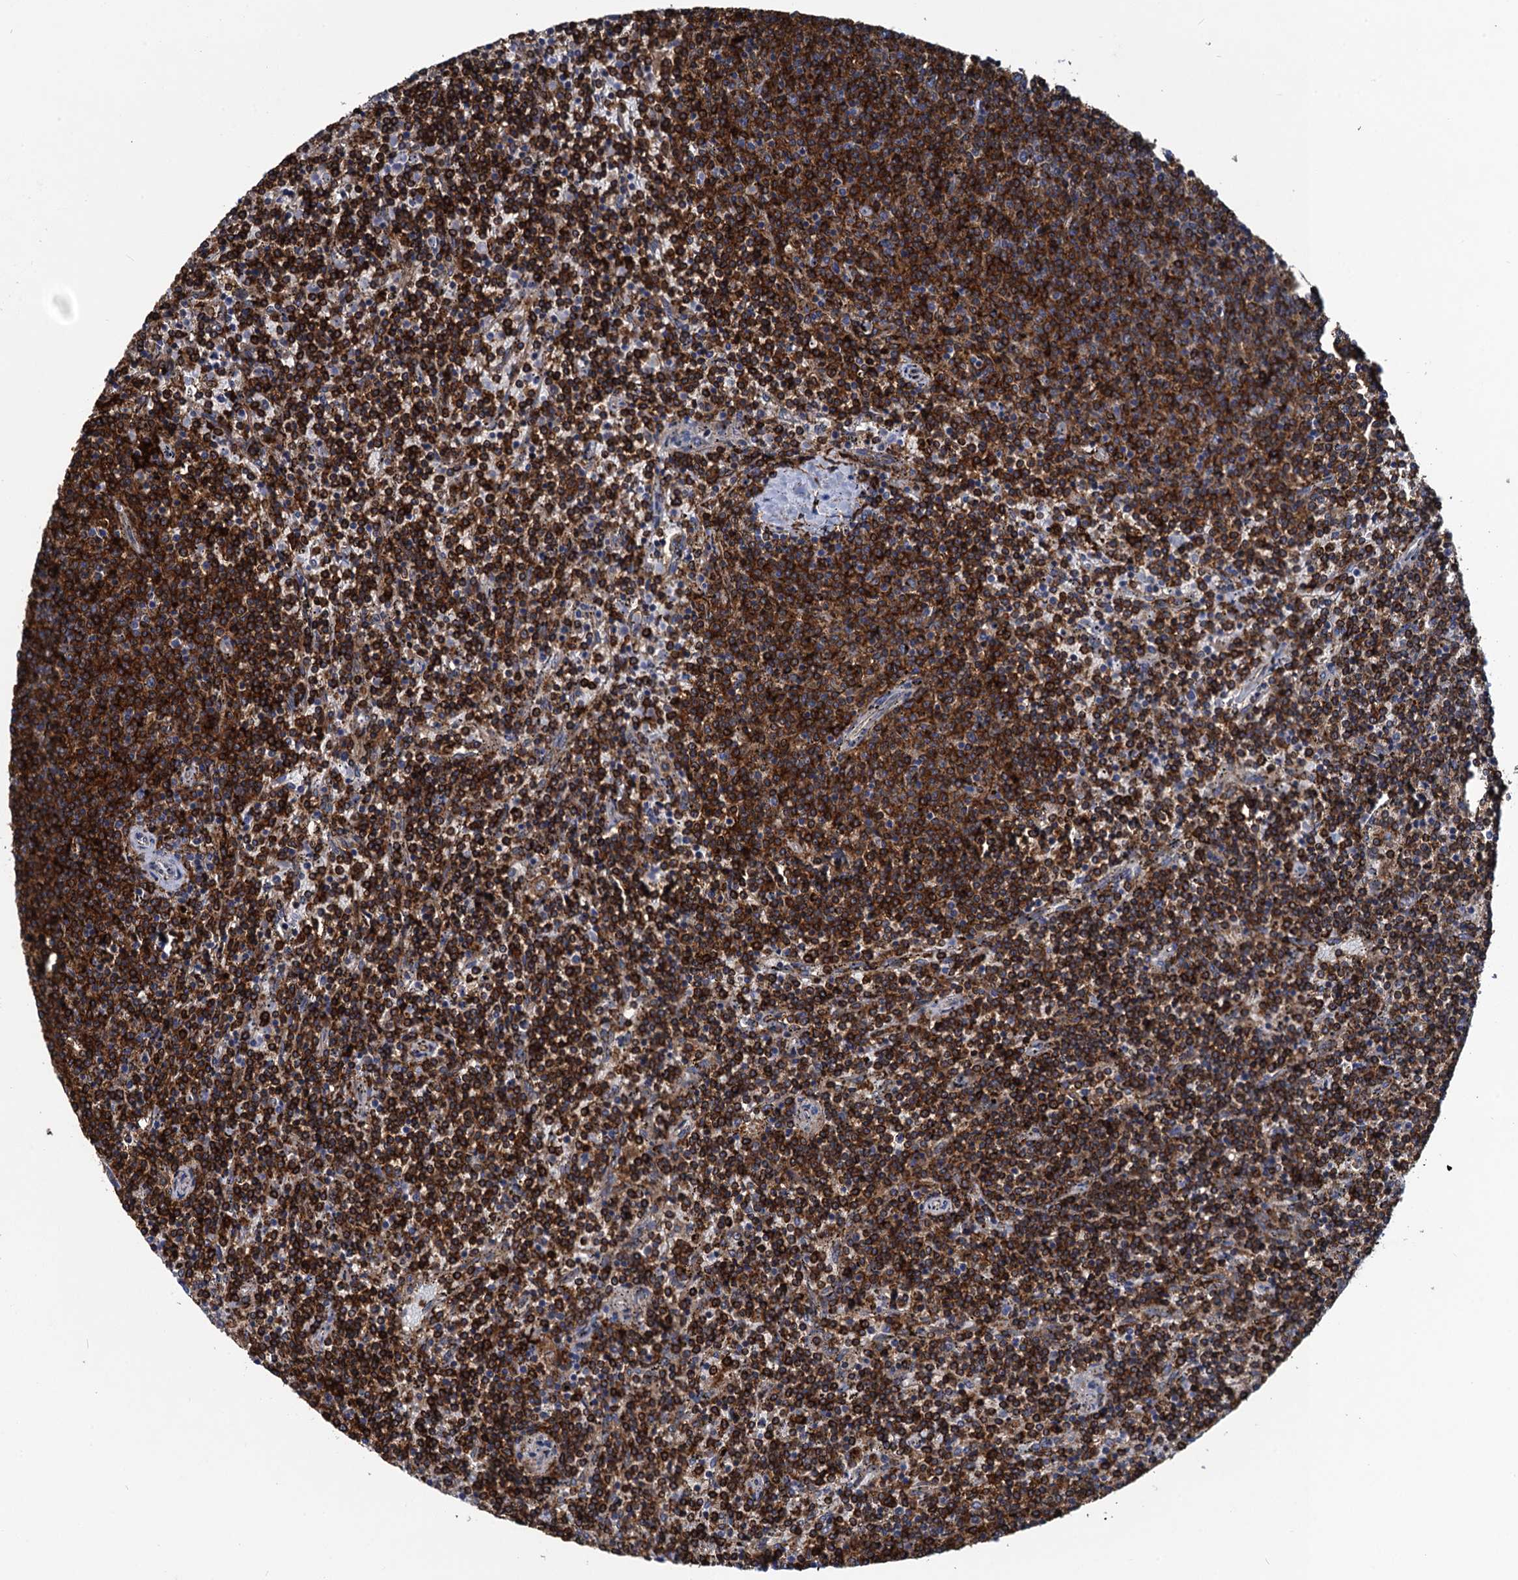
{"staining": {"intensity": "strong", "quantity": ">75%", "location": "cytoplasmic/membranous"}, "tissue": "lymphoma", "cell_type": "Tumor cells", "image_type": "cancer", "snomed": [{"axis": "morphology", "description": "Malignant lymphoma, non-Hodgkin's type, Low grade"}, {"axis": "topography", "description": "Spleen"}], "caption": "Immunohistochemistry (IHC) image of human malignant lymphoma, non-Hodgkin's type (low-grade) stained for a protein (brown), which exhibits high levels of strong cytoplasmic/membranous staining in about >75% of tumor cells.", "gene": "DNHD1", "patient": {"sex": "female", "age": 50}}